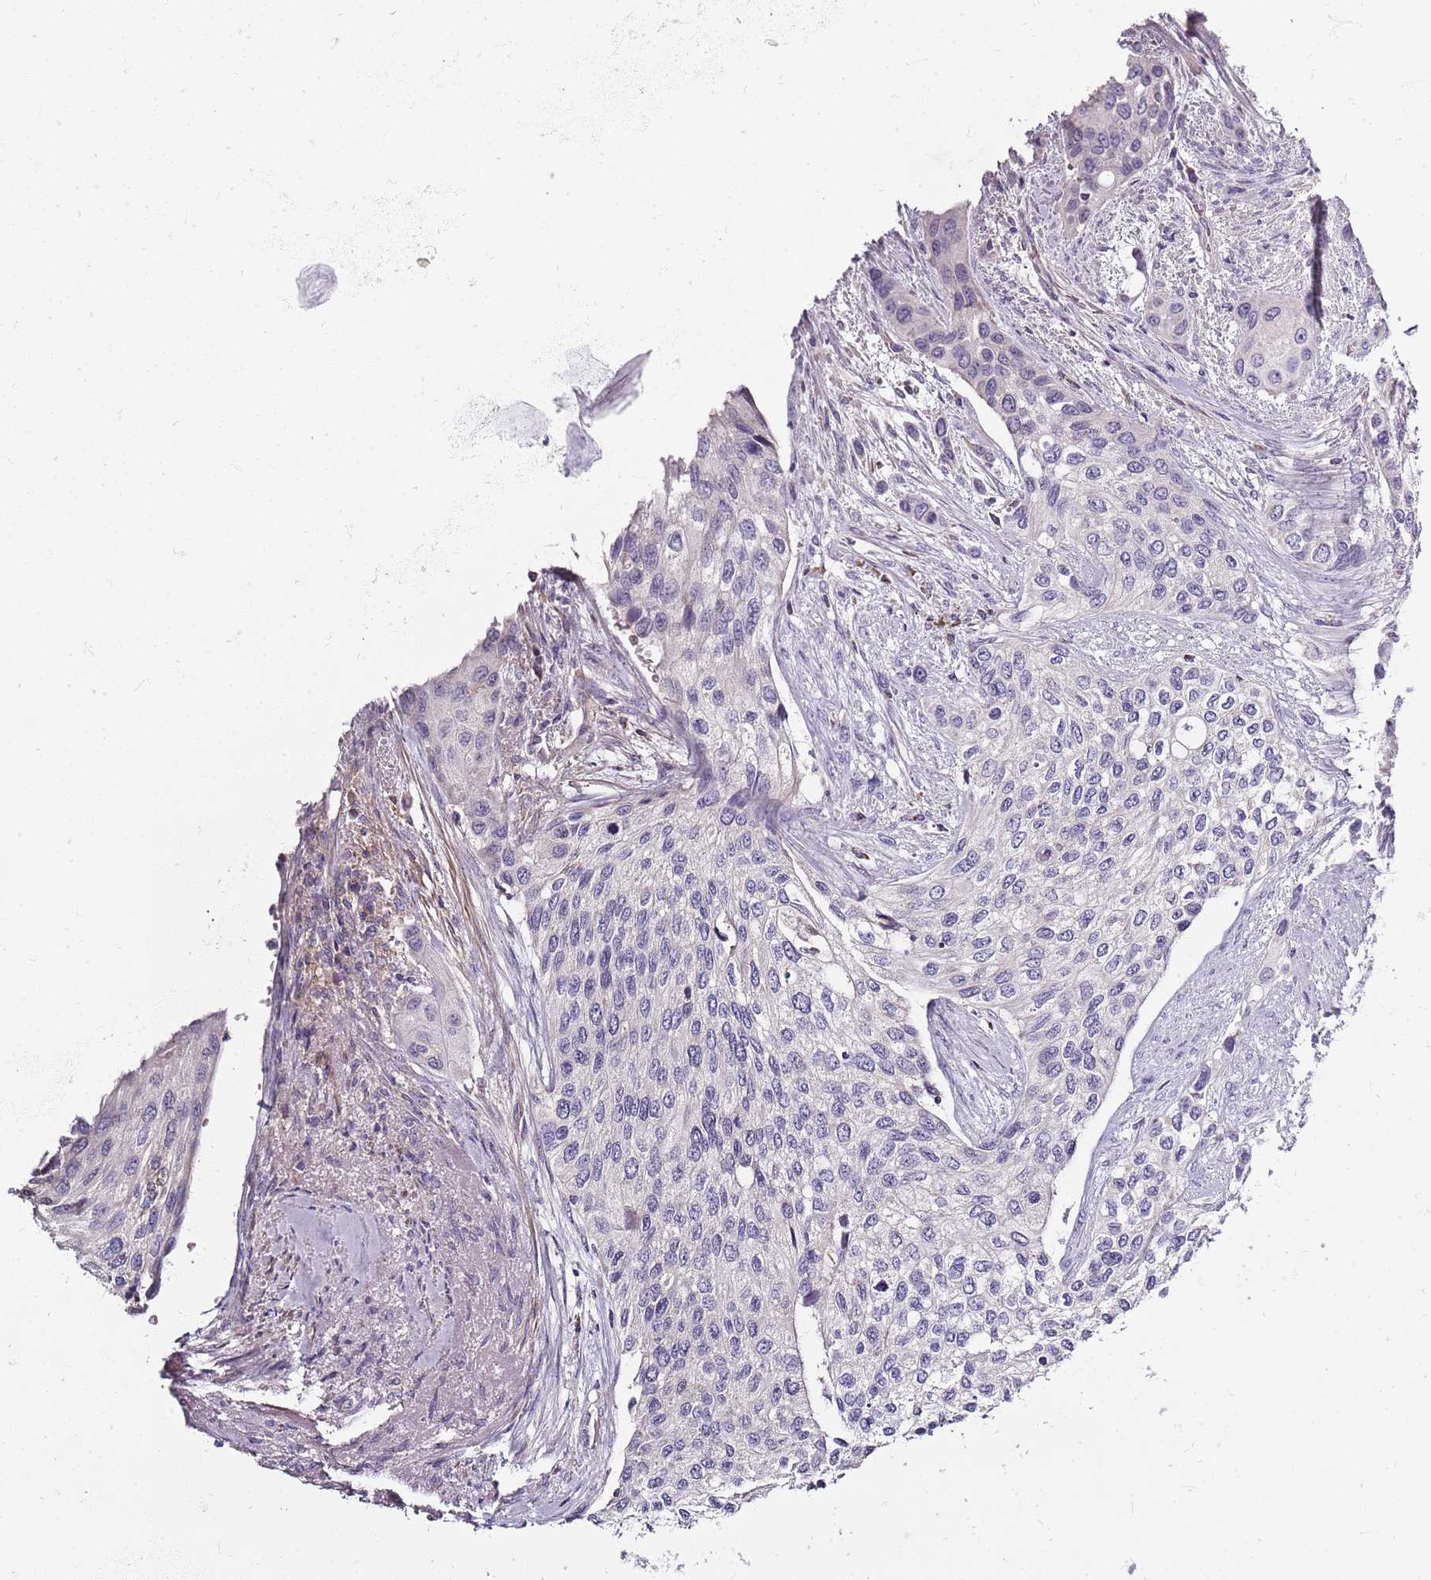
{"staining": {"intensity": "negative", "quantity": "none", "location": "none"}, "tissue": "urothelial cancer", "cell_type": "Tumor cells", "image_type": "cancer", "snomed": [{"axis": "morphology", "description": "Normal tissue, NOS"}, {"axis": "morphology", "description": "Urothelial carcinoma, High grade"}, {"axis": "topography", "description": "Vascular tissue"}, {"axis": "topography", "description": "Urinary bladder"}], "caption": "This is a micrograph of IHC staining of urothelial cancer, which shows no staining in tumor cells.", "gene": "SYNGR3", "patient": {"sex": "female", "age": 56}}